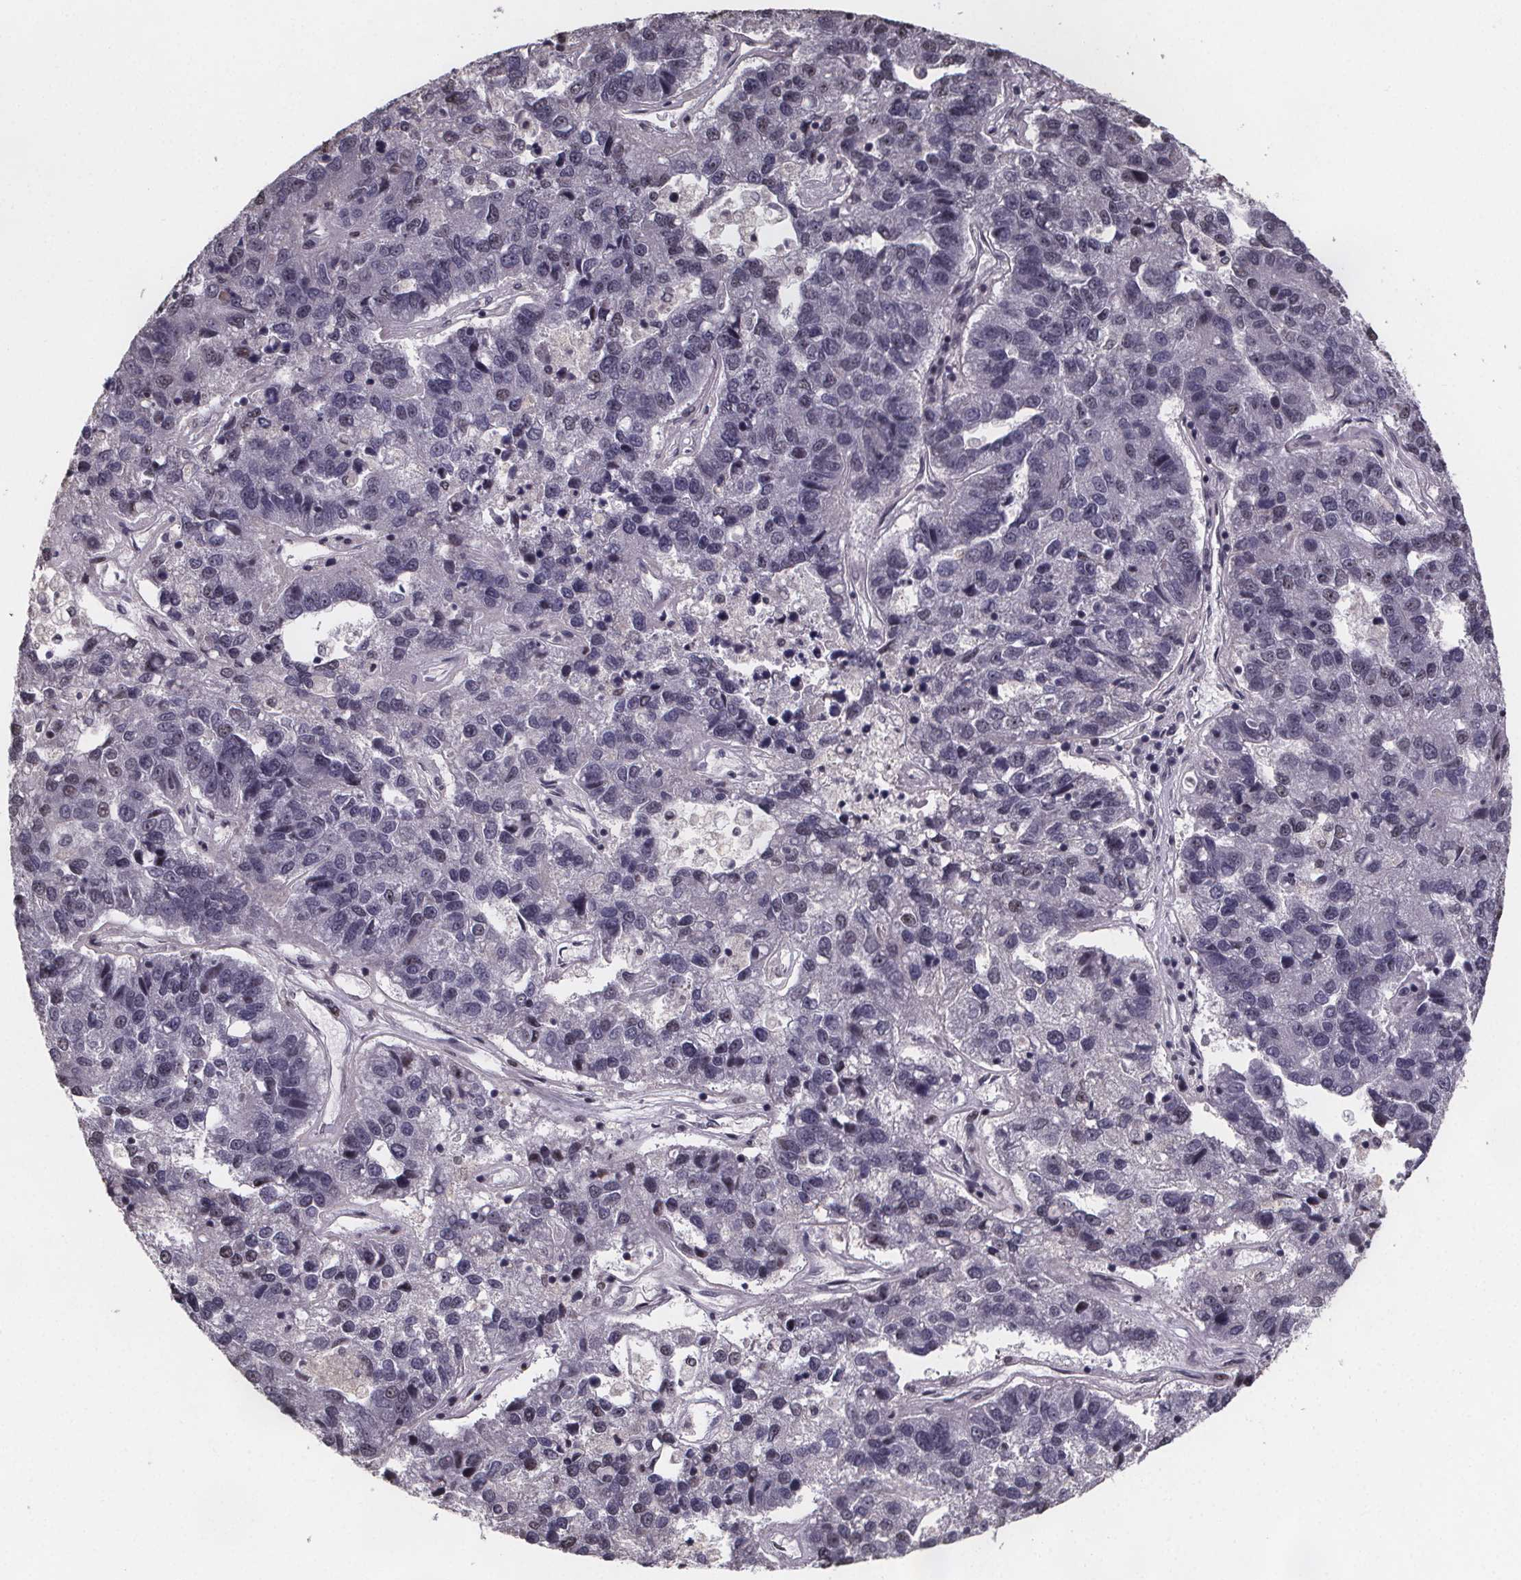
{"staining": {"intensity": "weak", "quantity": "25%-75%", "location": "nuclear"}, "tissue": "pancreatic cancer", "cell_type": "Tumor cells", "image_type": "cancer", "snomed": [{"axis": "morphology", "description": "Adenocarcinoma, NOS"}, {"axis": "topography", "description": "Pancreas"}], "caption": "Immunohistochemical staining of human pancreatic cancer (adenocarcinoma) reveals low levels of weak nuclear protein positivity in about 25%-75% of tumor cells.", "gene": "U2SURP", "patient": {"sex": "female", "age": 61}}